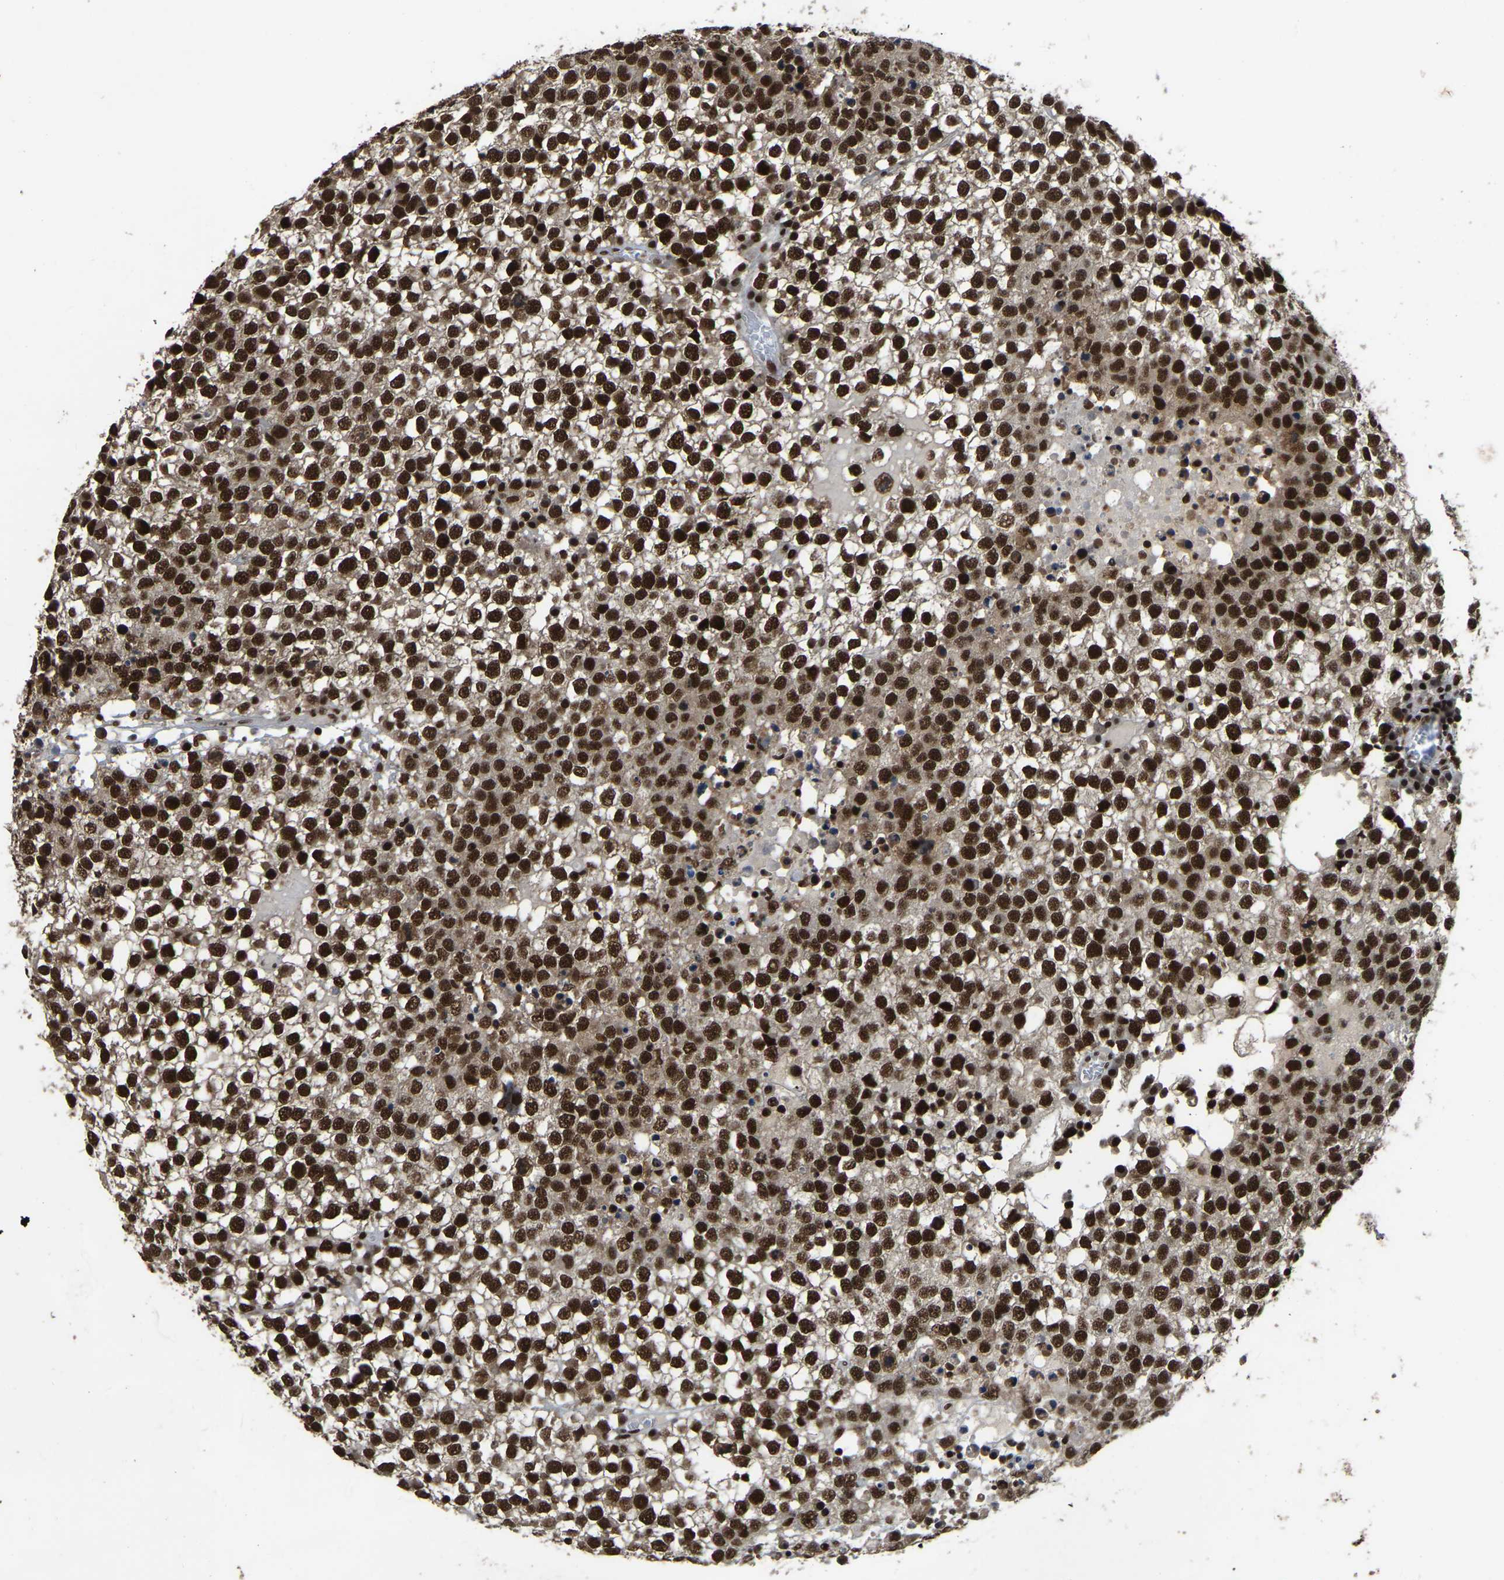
{"staining": {"intensity": "strong", "quantity": "25%-75%", "location": "nuclear"}, "tissue": "testis cancer", "cell_type": "Tumor cells", "image_type": "cancer", "snomed": [{"axis": "morphology", "description": "Seminoma, NOS"}, {"axis": "topography", "description": "Testis"}], "caption": "Immunohistochemical staining of human seminoma (testis) exhibits strong nuclear protein expression in about 25%-75% of tumor cells.", "gene": "TBL1XR1", "patient": {"sex": "male", "age": 65}}